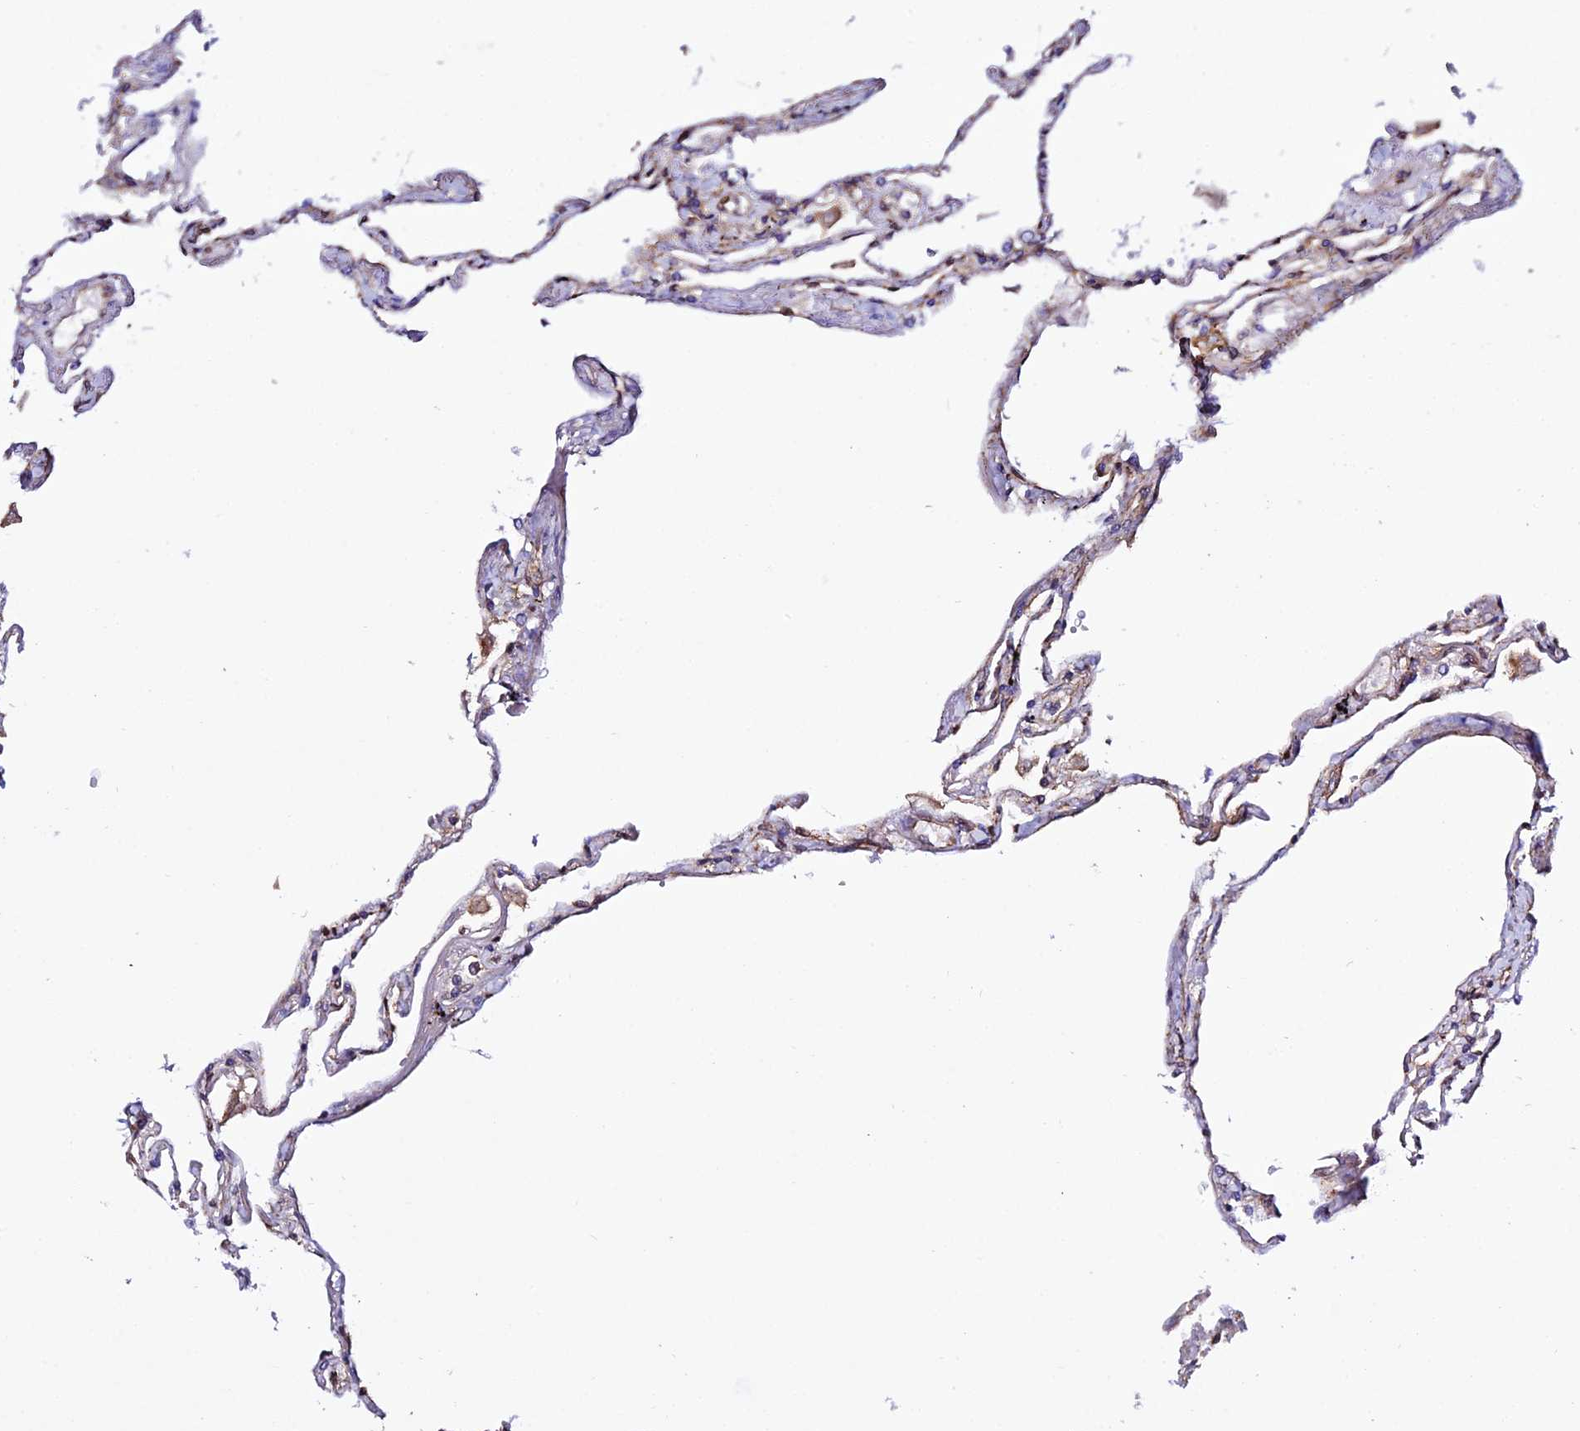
{"staining": {"intensity": "moderate", "quantity": "<25%", "location": "cytoplasmic/membranous"}, "tissue": "lung", "cell_type": "Alveolar cells", "image_type": "normal", "snomed": [{"axis": "morphology", "description": "Normal tissue, NOS"}, {"axis": "topography", "description": "Lung"}], "caption": "Immunohistochemistry of normal lung demonstrates low levels of moderate cytoplasmic/membranous staining in about <25% of alveolar cells. The staining is performed using DAB brown chromogen to label protein expression. The nuclei are counter-stained blue using hematoxylin.", "gene": "TRPV2", "patient": {"sex": "female", "age": 67}}